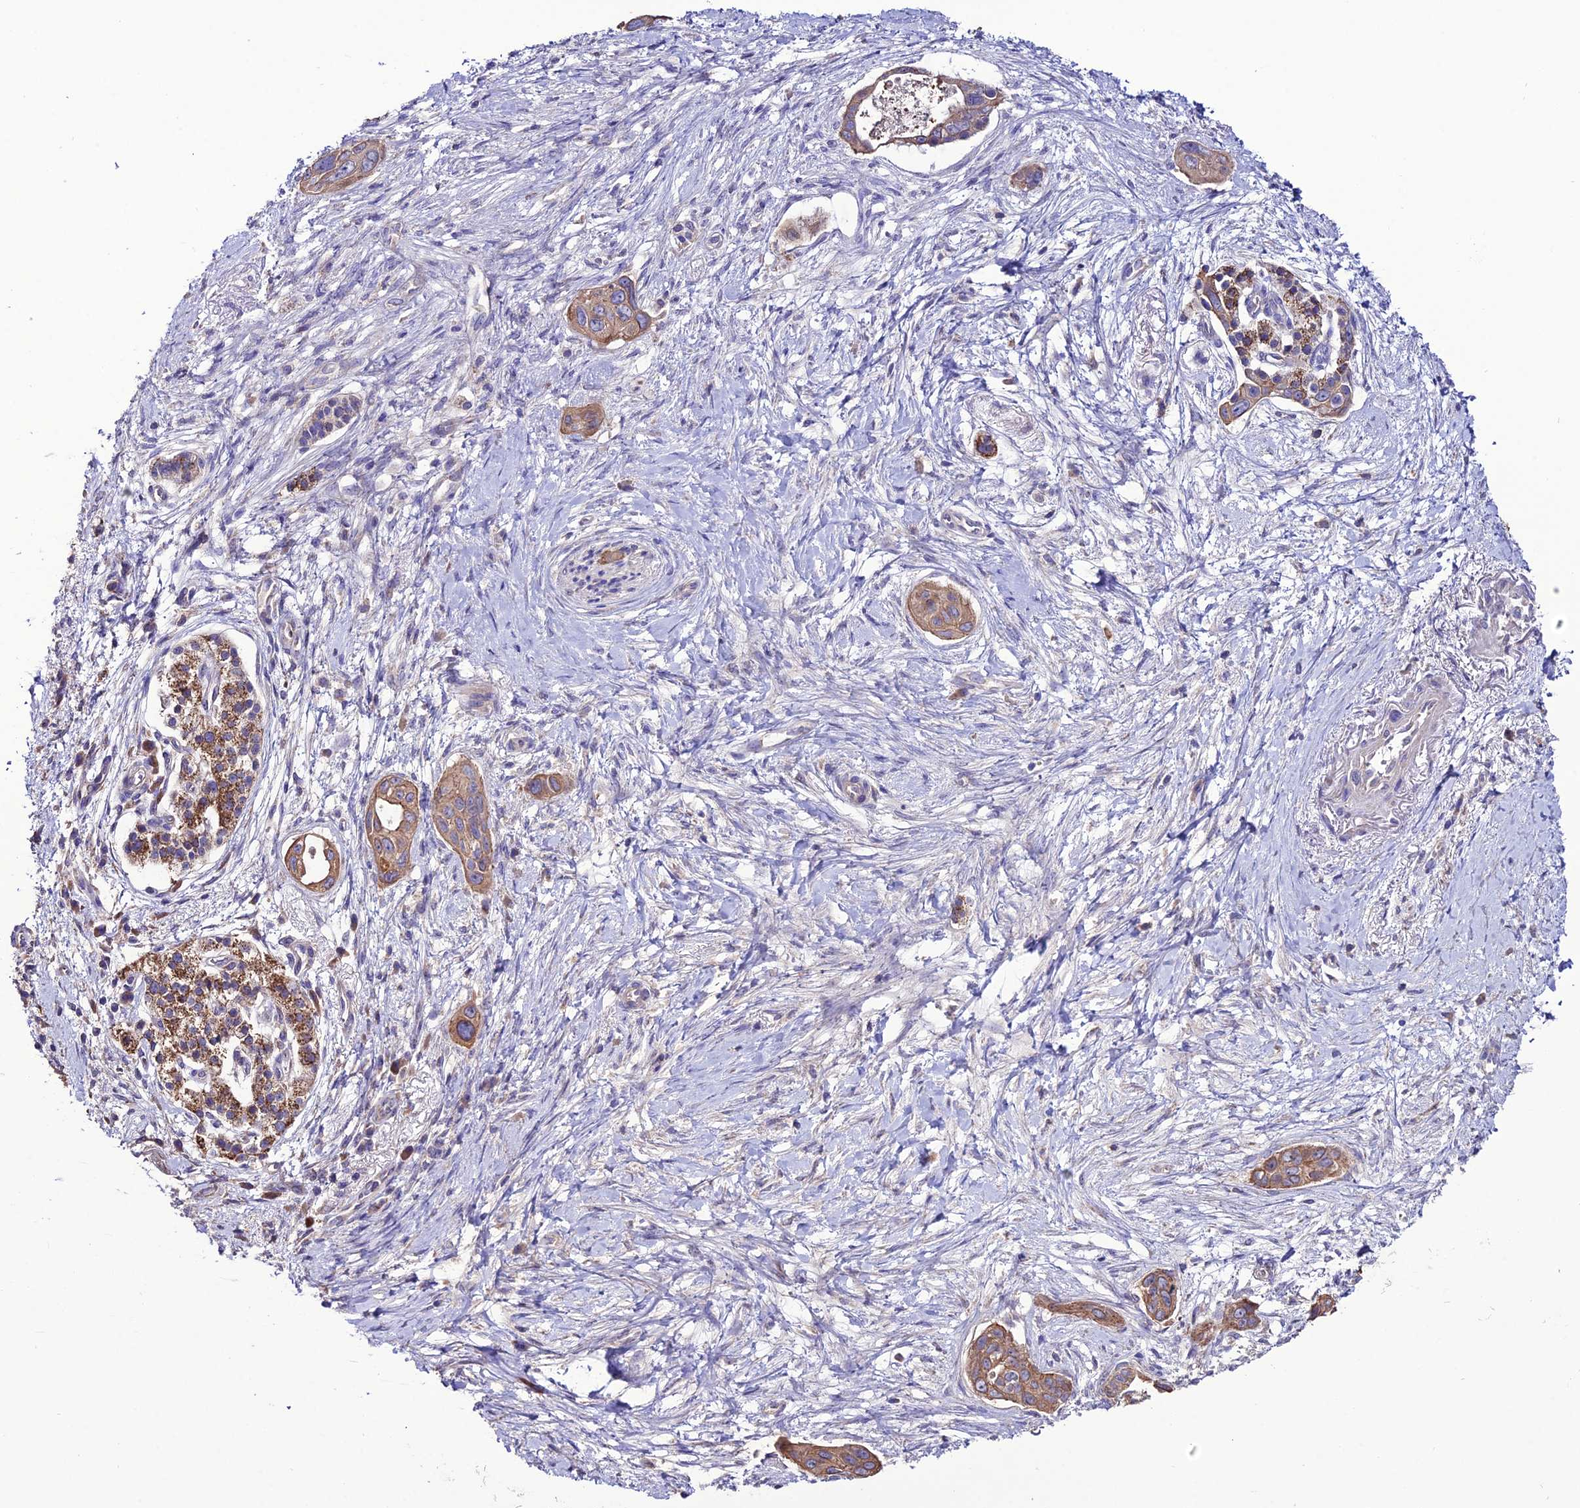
{"staining": {"intensity": "moderate", "quantity": ">75%", "location": "cytoplasmic/membranous"}, "tissue": "pancreatic cancer", "cell_type": "Tumor cells", "image_type": "cancer", "snomed": [{"axis": "morphology", "description": "Adenocarcinoma, NOS"}, {"axis": "topography", "description": "Pancreas"}], "caption": "Immunohistochemical staining of pancreatic cancer displays medium levels of moderate cytoplasmic/membranous protein positivity in about >75% of tumor cells. (Stains: DAB (3,3'-diaminobenzidine) in brown, nuclei in blue, Microscopy: brightfield microscopy at high magnification).", "gene": "HOGA1", "patient": {"sex": "male", "age": 72}}